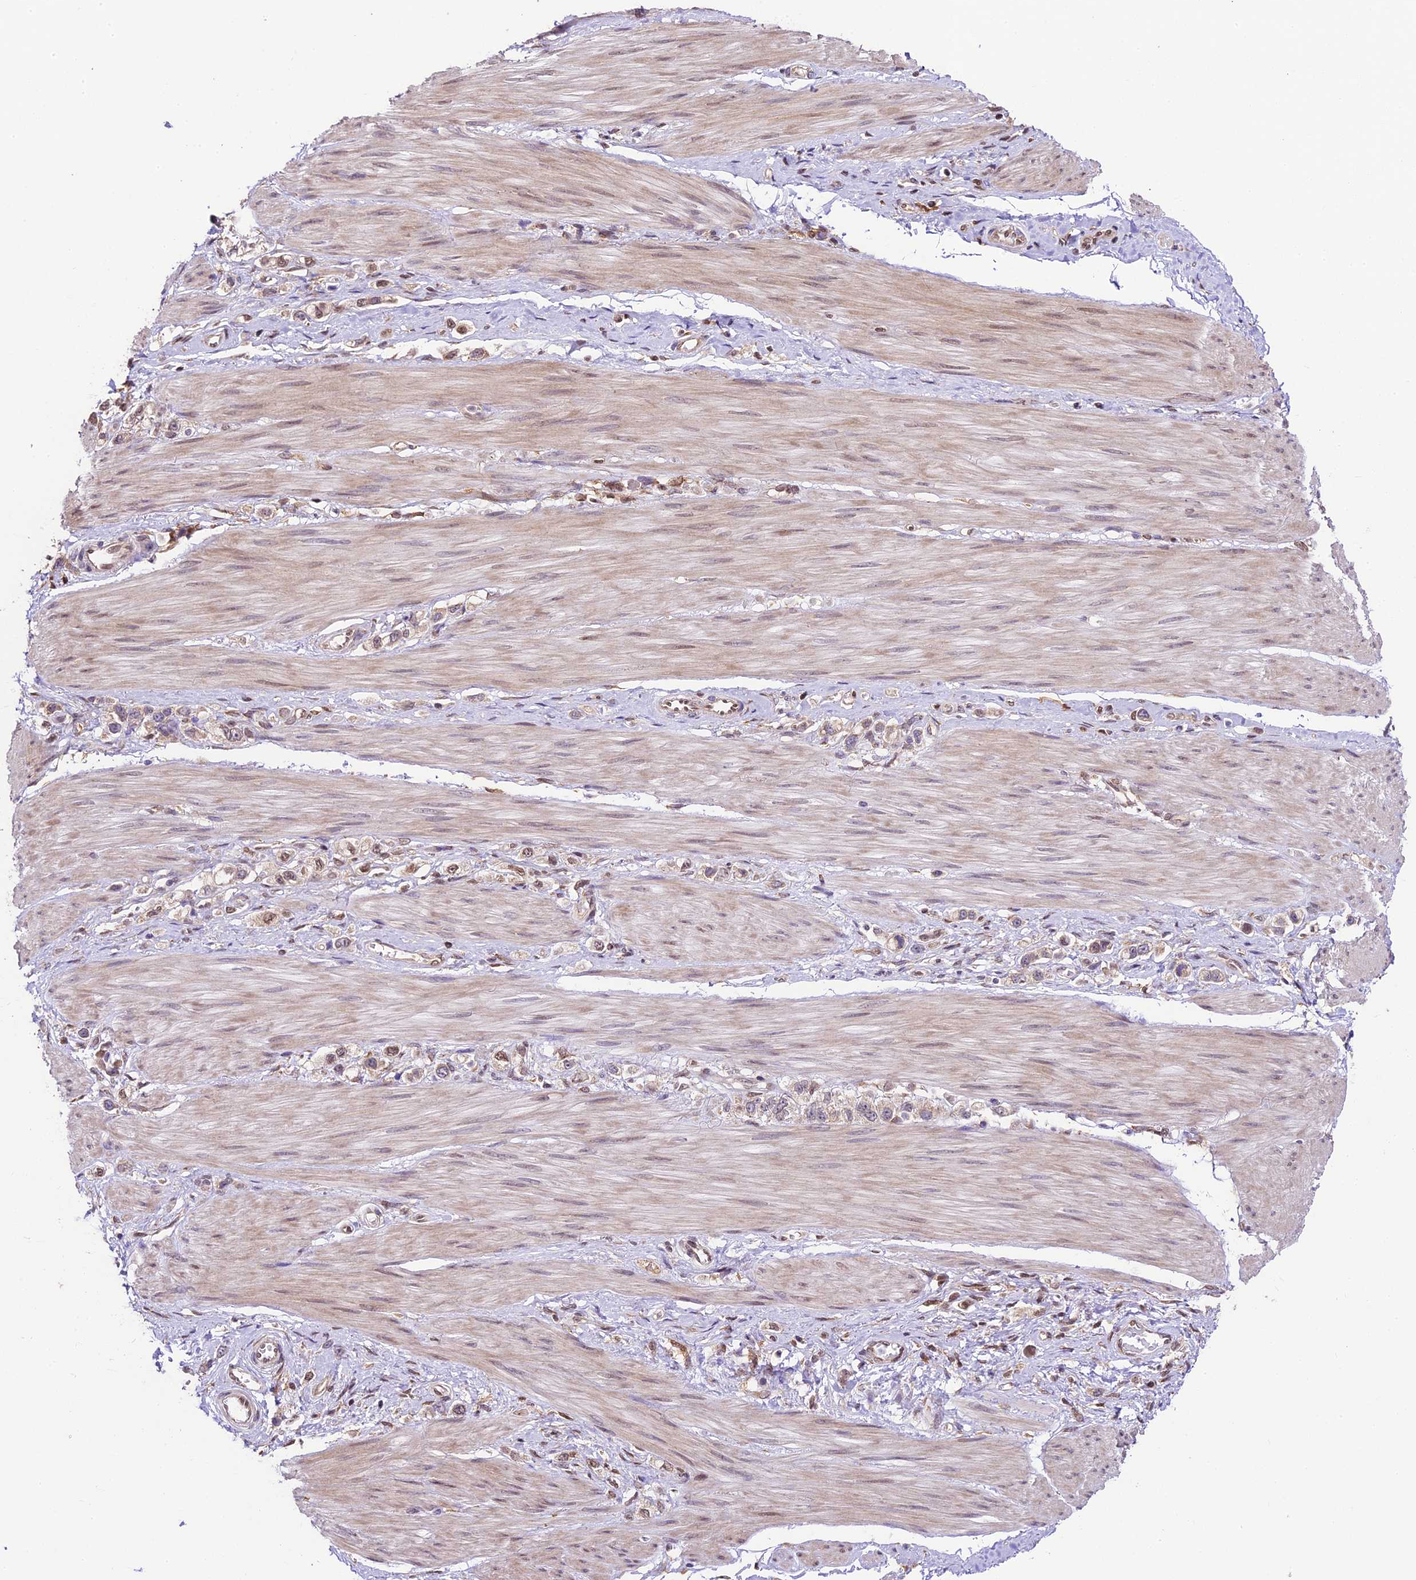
{"staining": {"intensity": "moderate", "quantity": "25%-75%", "location": "cytoplasmic/membranous,nuclear"}, "tissue": "stomach cancer", "cell_type": "Tumor cells", "image_type": "cancer", "snomed": [{"axis": "morphology", "description": "Adenocarcinoma, NOS"}, {"axis": "topography", "description": "Stomach"}], "caption": "Brown immunohistochemical staining in stomach cancer demonstrates moderate cytoplasmic/membranous and nuclear positivity in about 25%-75% of tumor cells.", "gene": "TRIM22", "patient": {"sex": "female", "age": 65}}